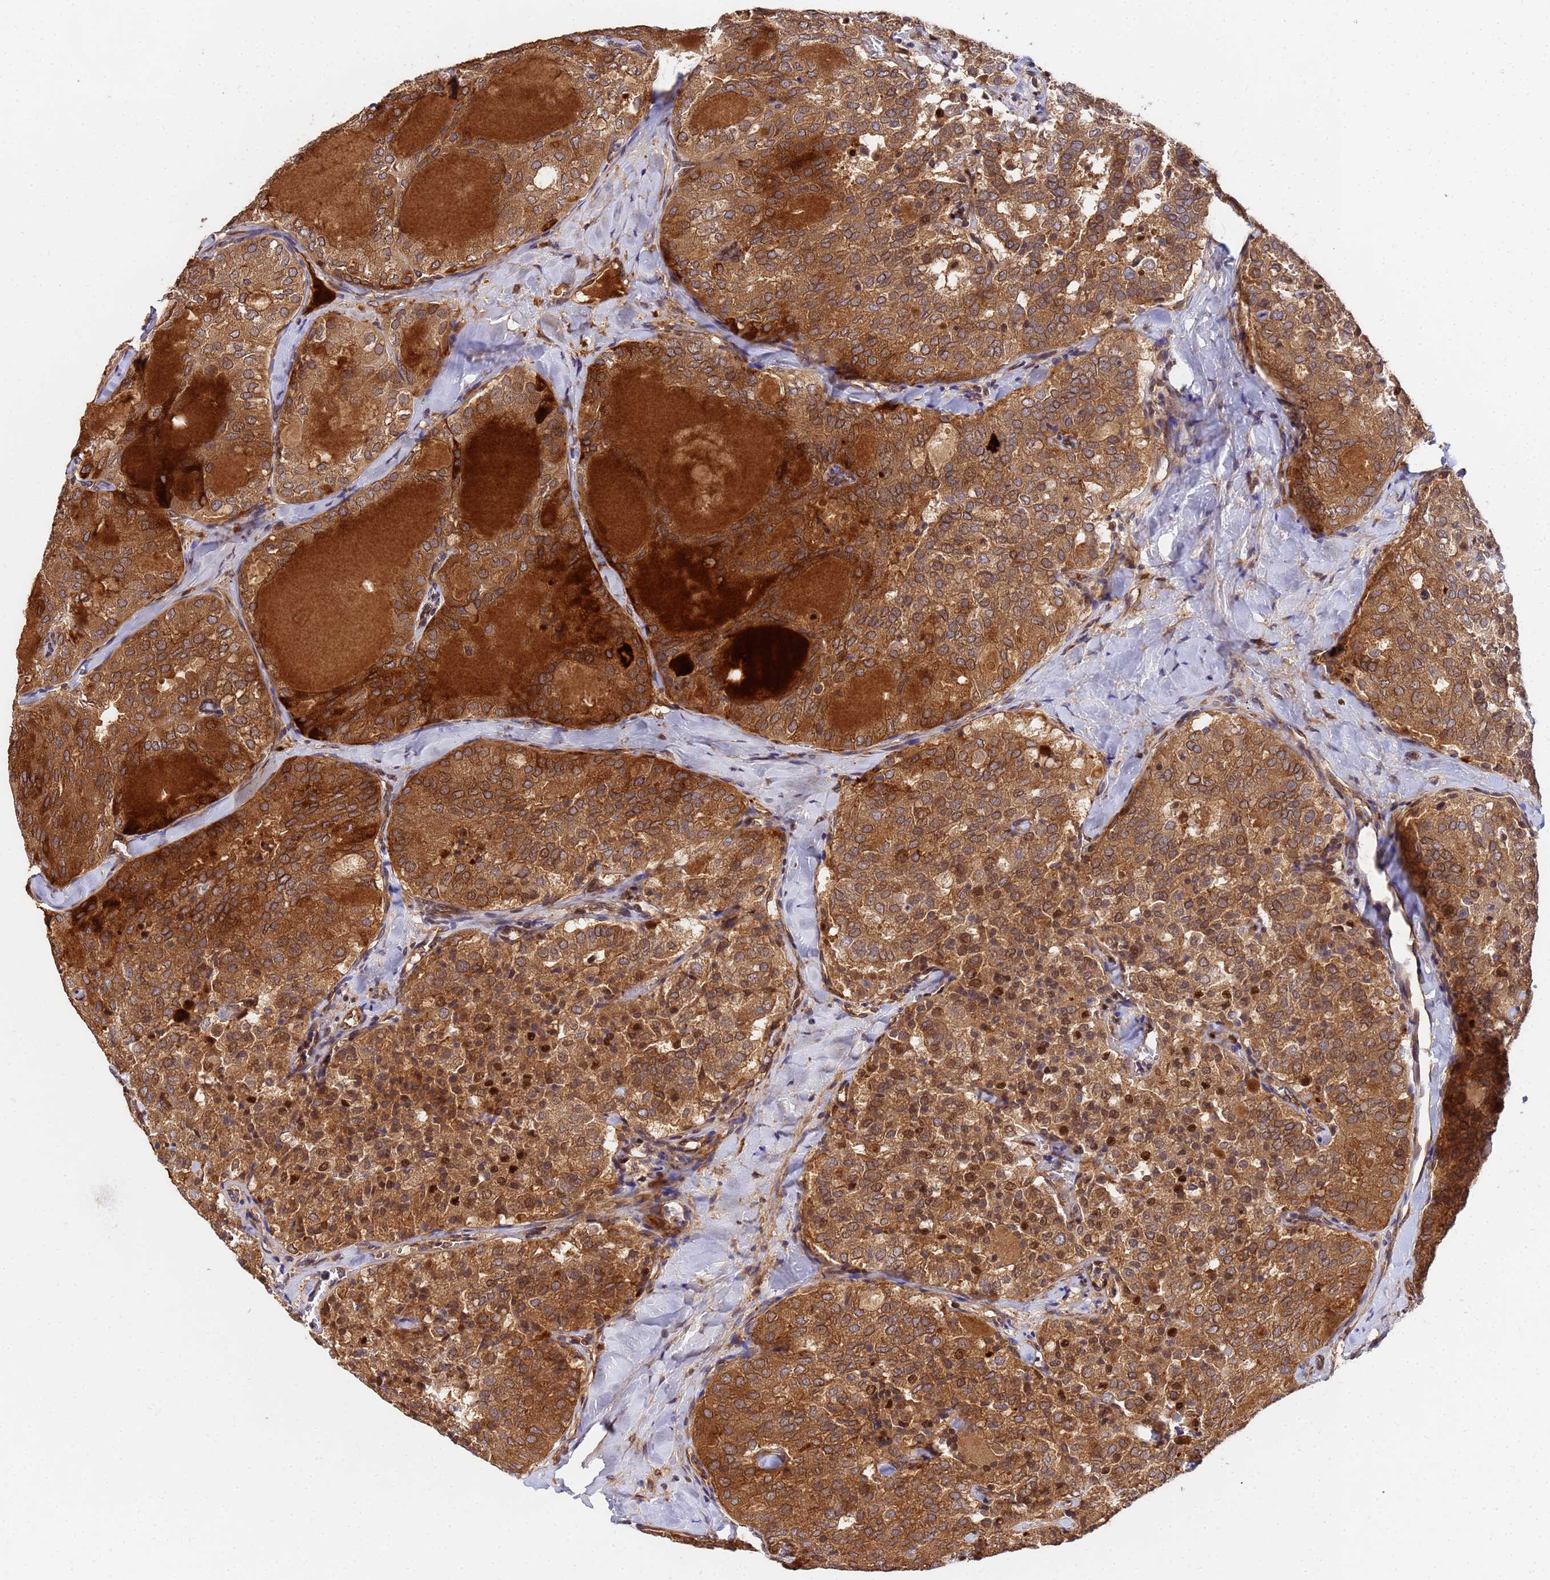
{"staining": {"intensity": "strong", "quantity": ">75%", "location": "cytoplasmic/membranous,nuclear"}, "tissue": "thyroid cancer", "cell_type": "Tumor cells", "image_type": "cancer", "snomed": [{"axis": "morphology", "description": "Follicular adenoma carcinoma, NOS"}, {"axis": "topography", "description": "Thyroid gland"}], "caption": "Immunohistochemistry (IHC) micrograph of human thyroid cancer (follicular adenoma carcinoma) stained for a protein (brown), which shows high levels of strong cytoplasmic/membranous and nuclear expression in approximately >75% of tumor cells.", "gene": "UNC93B1", "patient": {"sex": "male", "age": 75}}